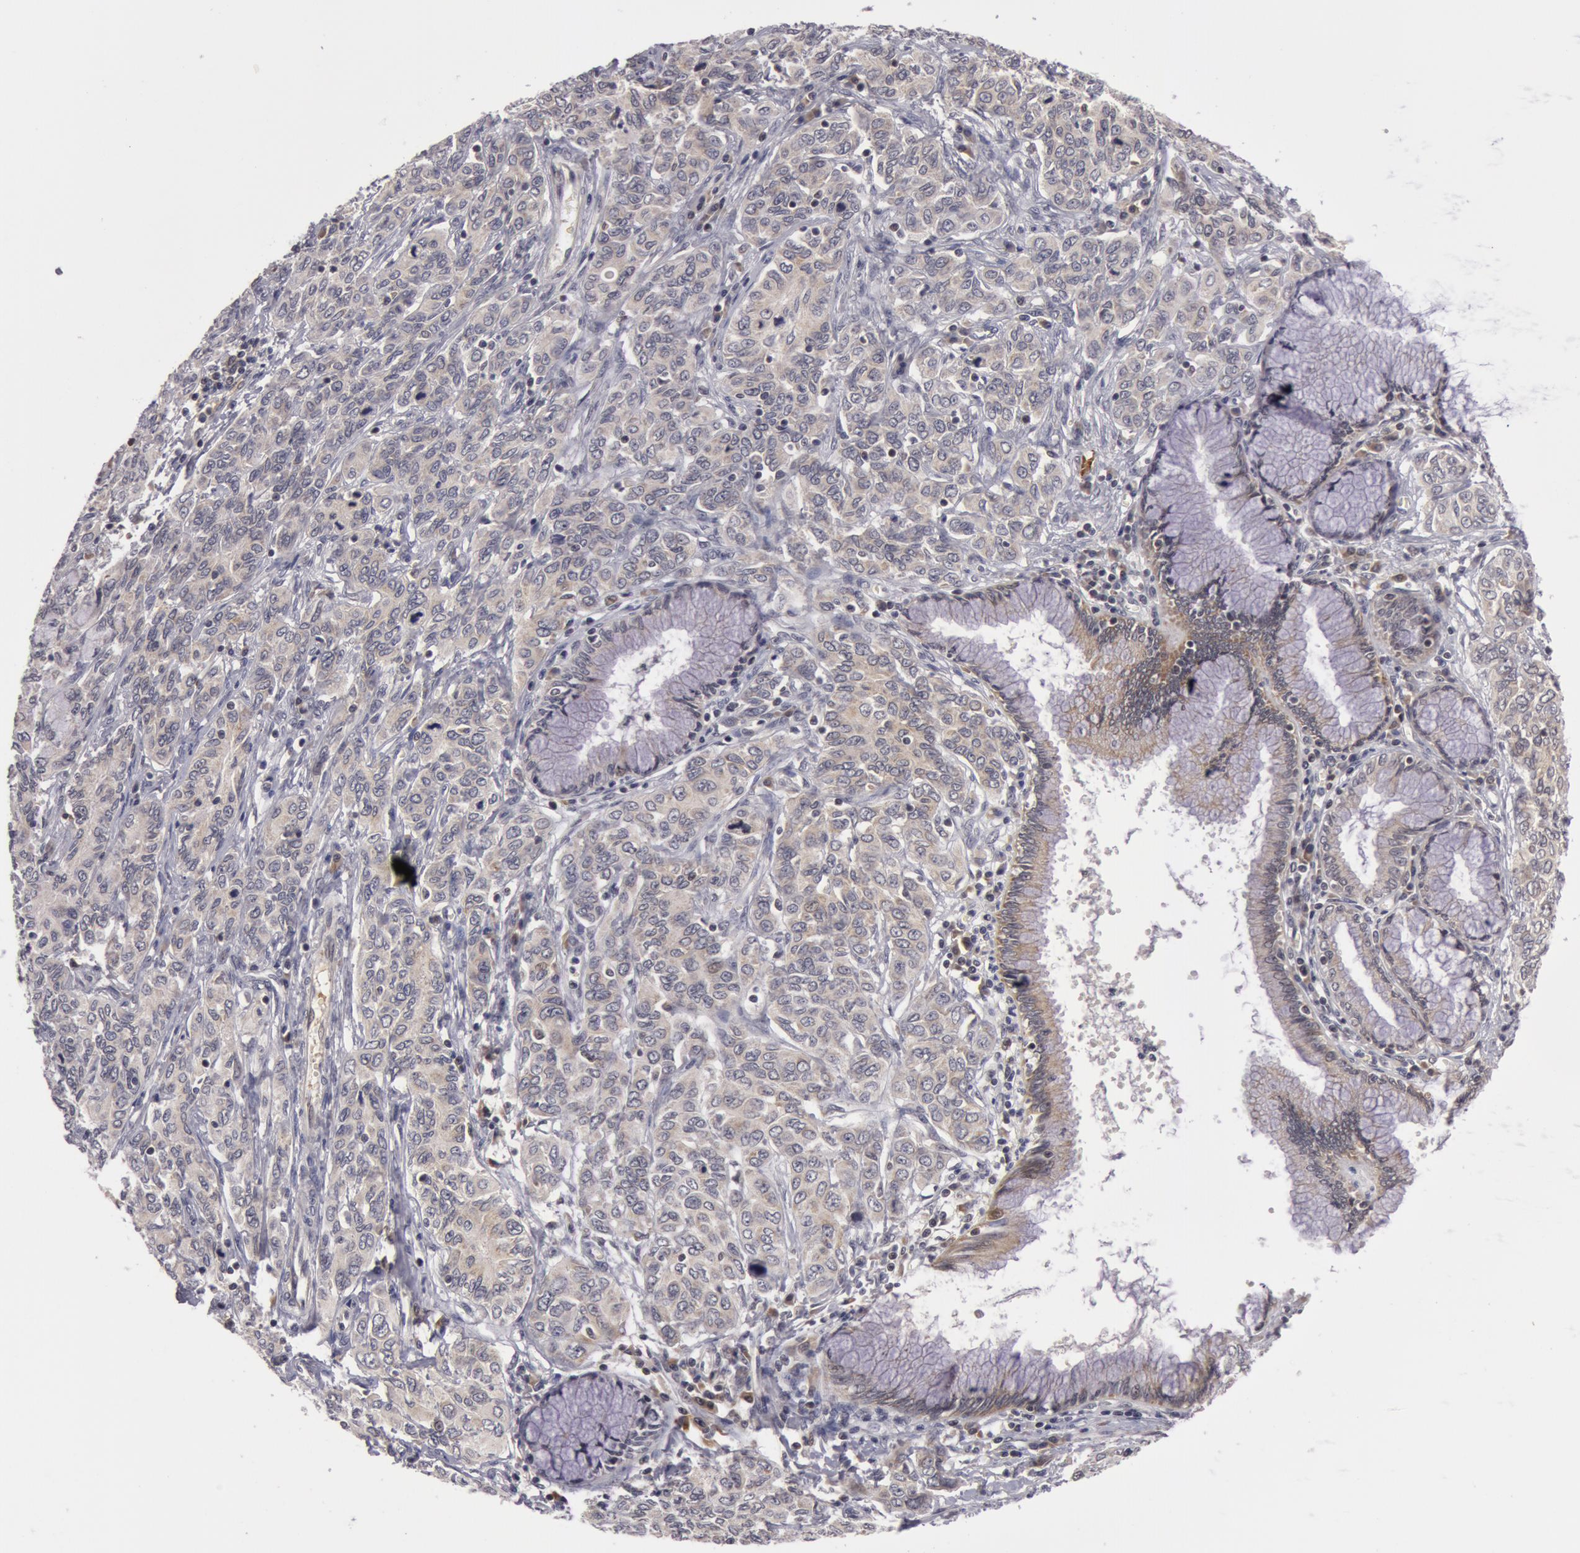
{"staining": {"intensity": "negative", "quantity": "none", "location": "none"}, "tissue": "cervical cancer", "cell_type": "Tumor cells", "image_type": "cancer", "snomed": [{"axis": "morphology", "description": "Squamous cell carcinoma, NOS"}, {"axis": "topography", "description": "Cervix"}], "caption": "Tumor cells show no significant positivity in cervical cancer (squamous cell carcinoma).", "gene": "SYTL4", "patient": {"sex": "female", "age": 38}}